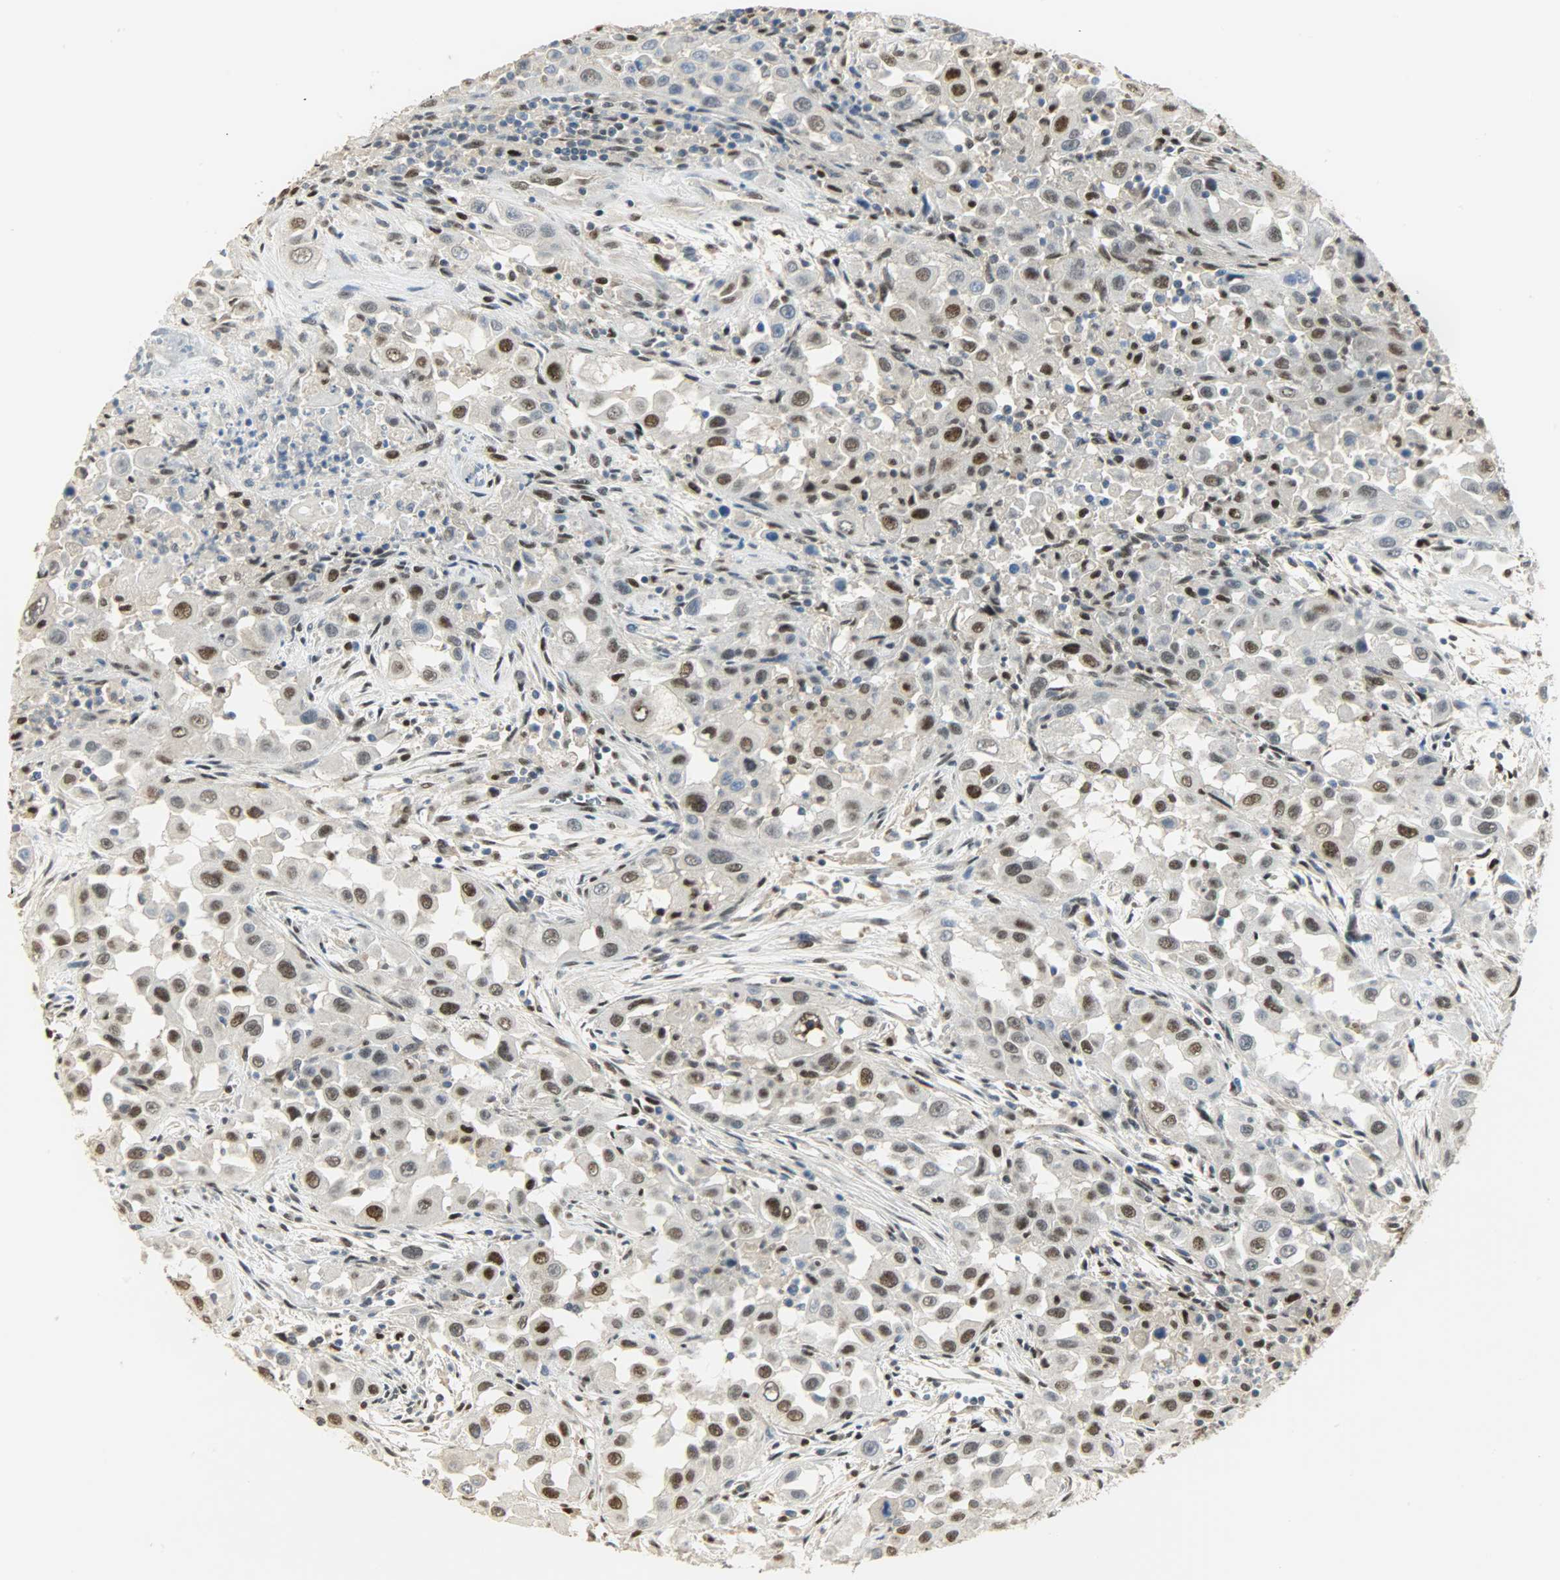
{"staining": {"intensity": "strong", "quantity": "<25%", "location": "nuclear"}, "tissue": "head and neck cancer", "cell_type": "Tumor cells", "image_type": "cancer", "snomed": [{"axis": "morphology", "description": "Carcinoma, NOS"}, {"axis": "topography", "description": "Head-Neck"}], "caption": "High-magnification brightfield microscopy of head and neck carcinoma stained with DAB (brown) and counterstained with hematoxylin (blue). tumor cells exhibit strong nuclear staining is present in about<25% of cells. Using DAB (brown) and hematoxylin (blue) stains, captured at high magnification using brightfield microscopy.", "gene": "NPEPL1", "patient": {"sex": "male", "age": 87}}